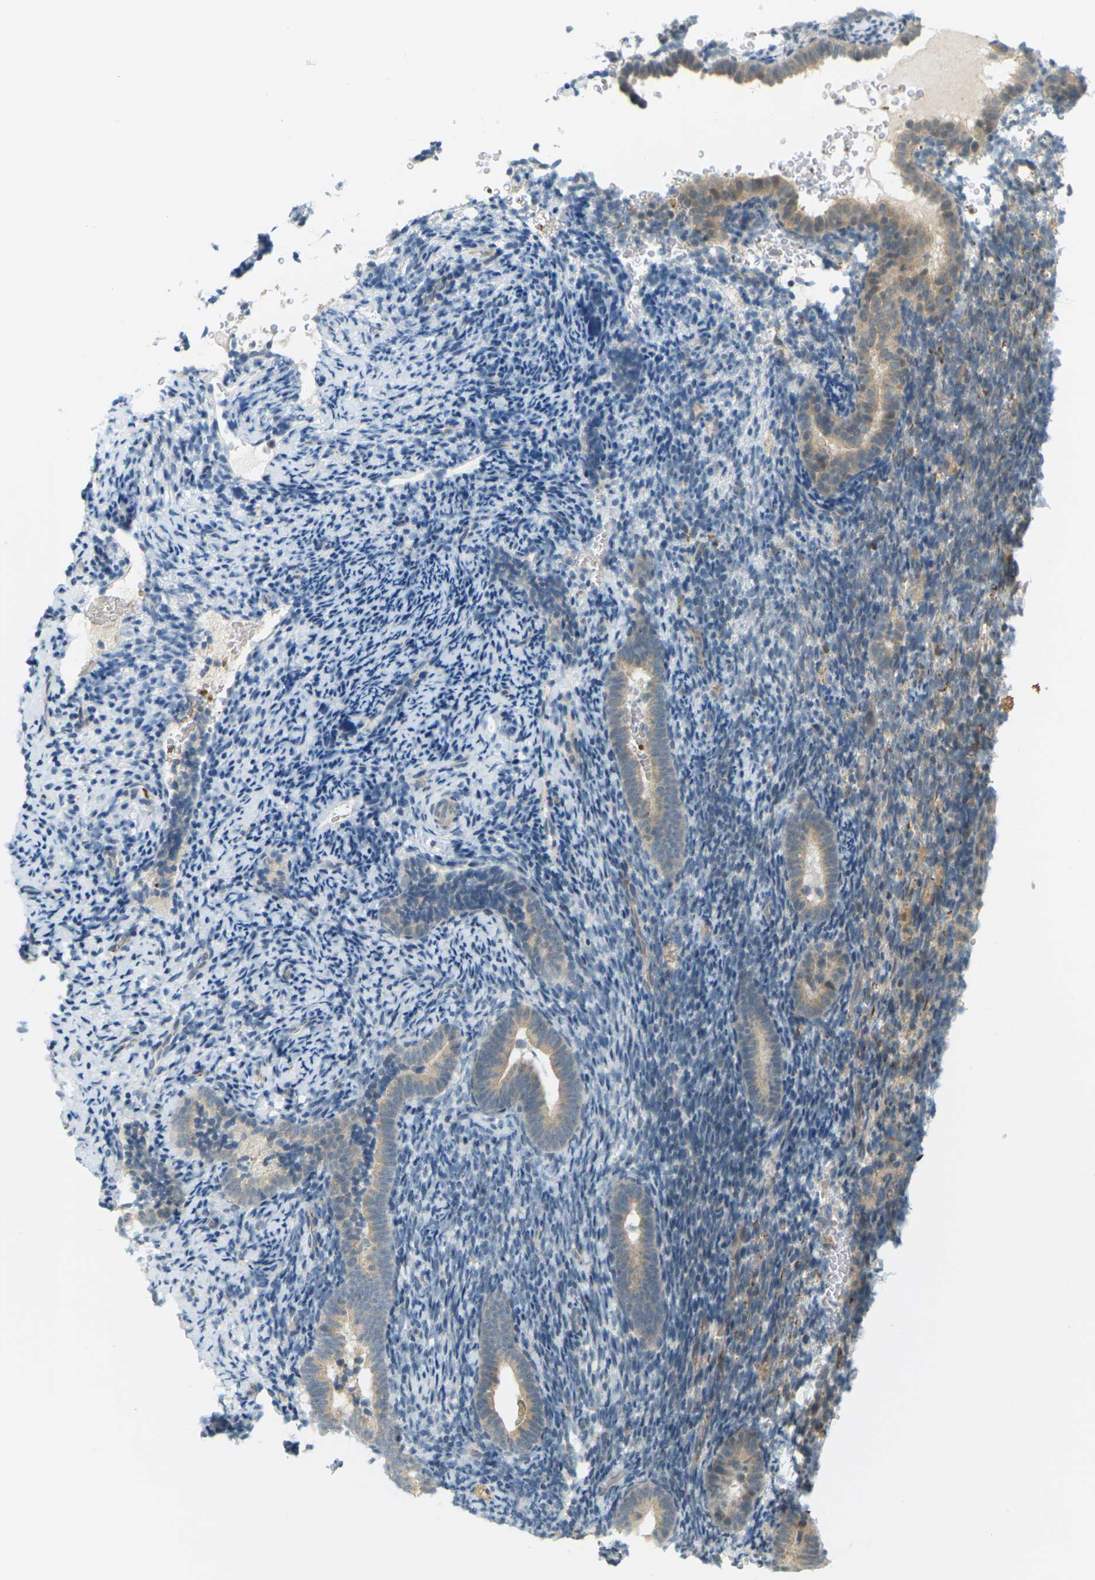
{"staining": {"intensity": "negative", "quantity": "none", "location": "none"}, "tissue": "endometrium", "cell_type": "Cells in endometrial stroma", "image_type": "normal", "snomed": [{"axis": "morphology", "description": "Normal tissue, NOS"}, {"axis": "topography", "description": "Endometrium"}], "caption": "Immunohistochemistry (IHC) micrograph of benign endometrium: endometrium stained with DAB demonstrates no significant protein staining in cells in endometrial stroma.", "gene": "SOCS6", "patient": {"sex": "female", "age": 51}}